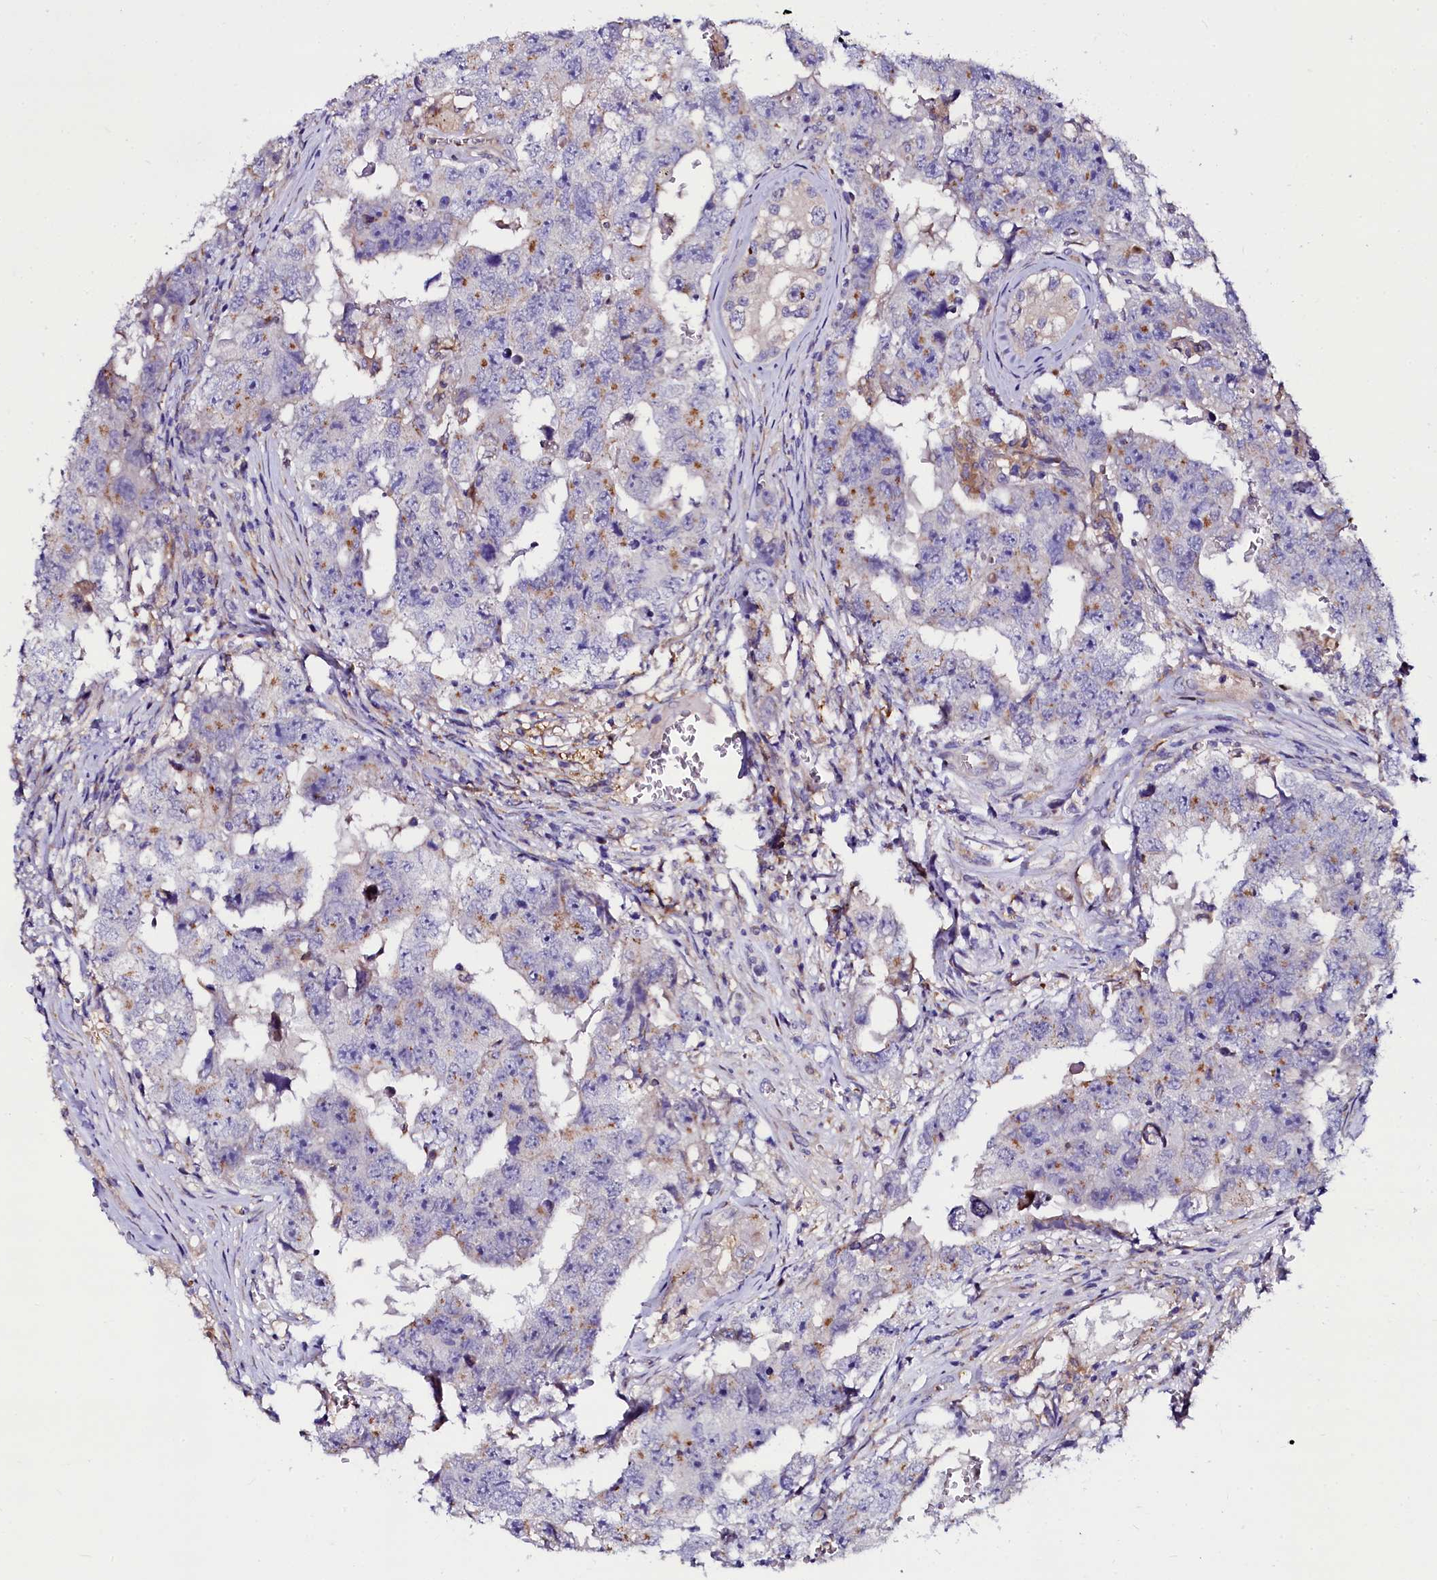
{"staining": {"intensity": "weak", "quantity": "<25%", "location": "cytoplasmic/membranous"}, "tissue": "testis cancer", "cell_type": "Tumor cells", "image_type": "cancer", "snomed": [{"axis": "morphology", "description": "Carcinoma, Embryonal, NOS"}, {"axis": "topography", "description": "Testis"}], "caption": "Immunohistochemical staining of testis cancer displays no significant positivity in tumor cells. The staining was performed using DAB to visualize the protein expression in brown, while the nuclei were stained in blue with hematoxylin (Magnification: 20x).", "gene": "OTOL1", "patient": {"sex": "male", "age": 17}}